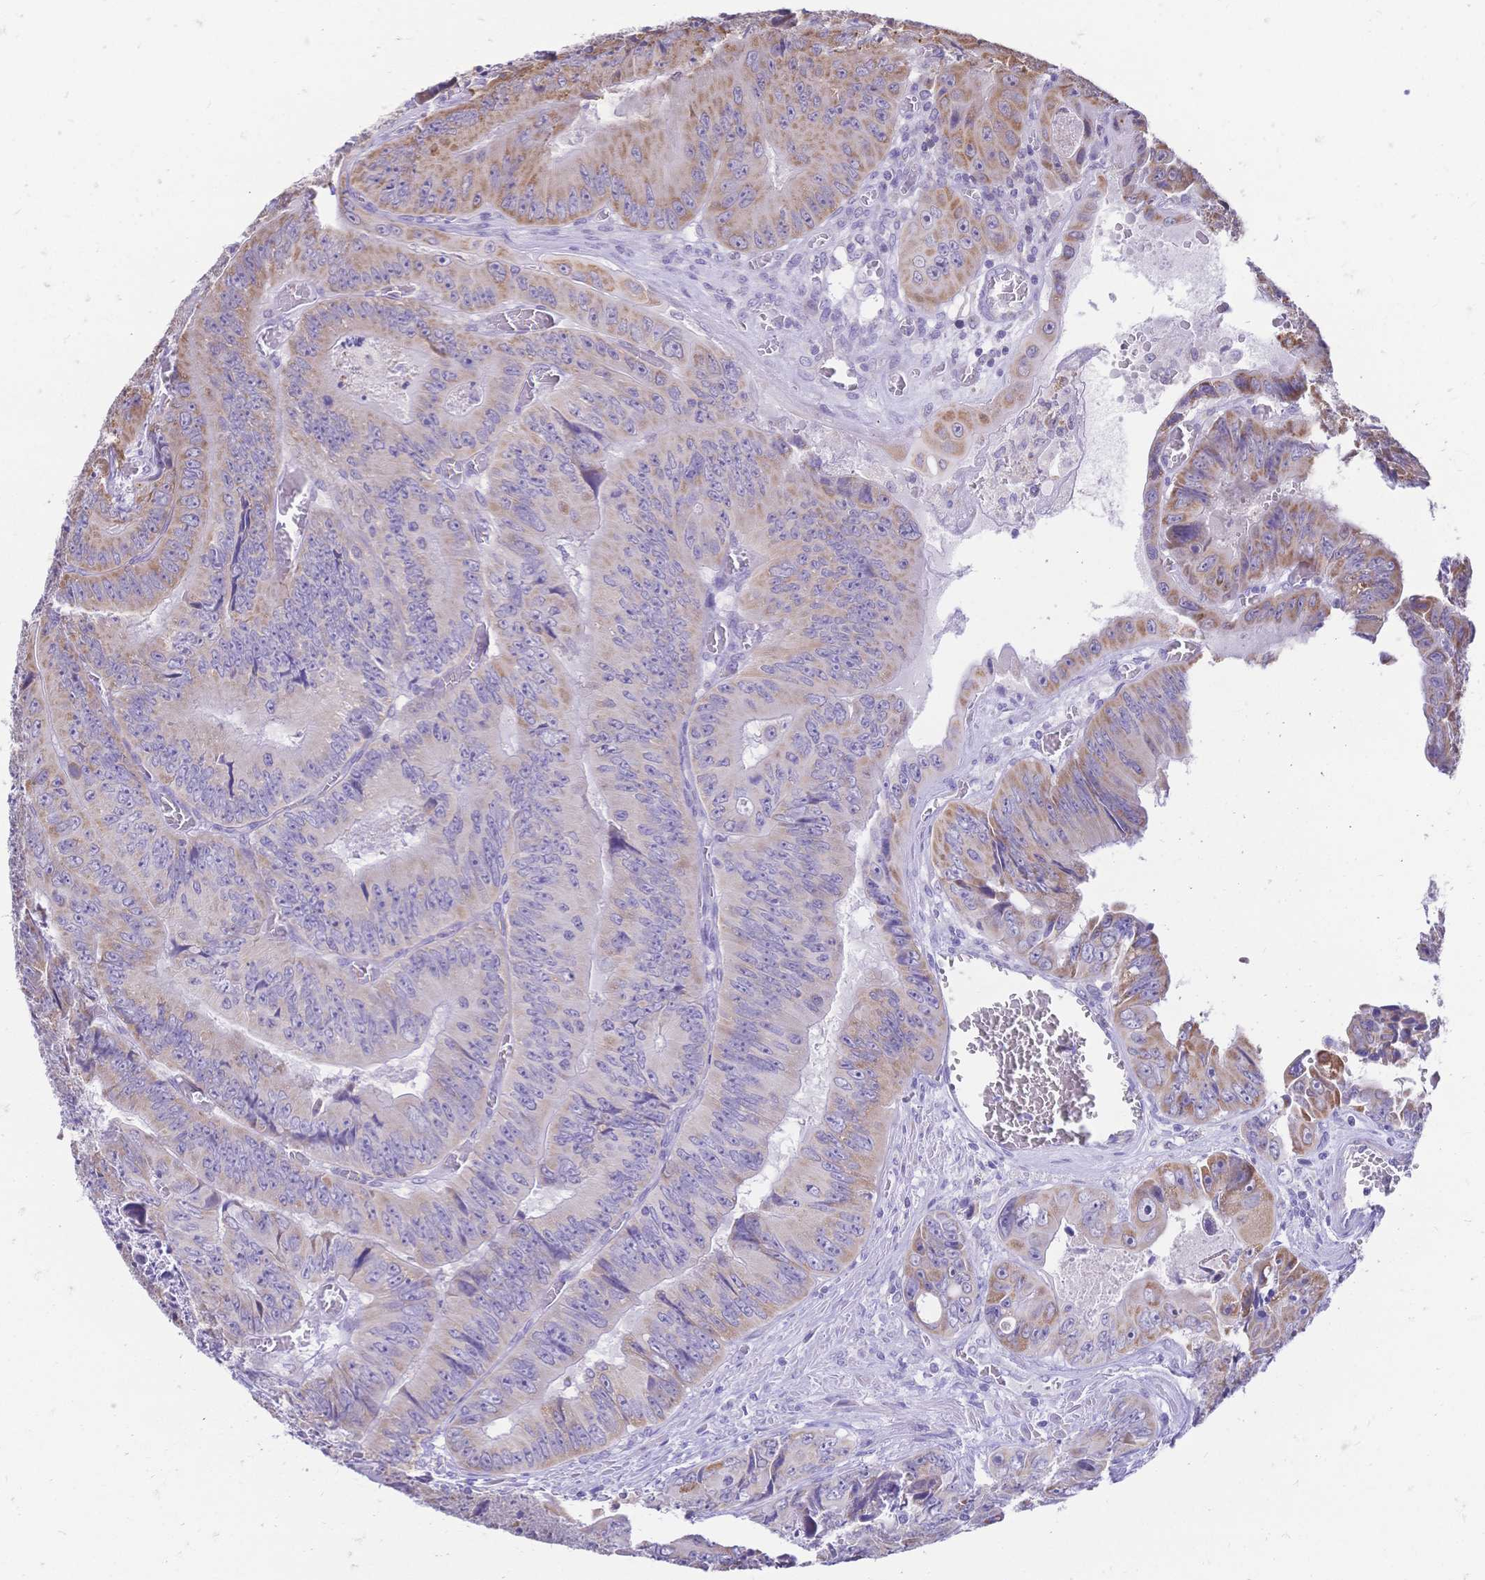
{"staining": {"intensity": "moderate", "quantity": "25%-75%", "location": "cytoplasmic/membranous"}, "tissue": "colorectal cancer", "cell_type": "Tumor cells", "image_type": "cancer", "snomed": [{"axis": "morphology", "description": "Adenocarcinoma, NOS"}, {"axis": "topography", "description": "Colon"}], "caption": "Immunohistochemistry histopathology image of adenocarcinoma (colorectal) stained for a protein (brown), which exhibits medium levels of moderate cytoplasmic/membranous staining in about 25%-75% of tumor cells.", "gene": "CLEC18B", "patient": {"sex": "female", "age": 84}}